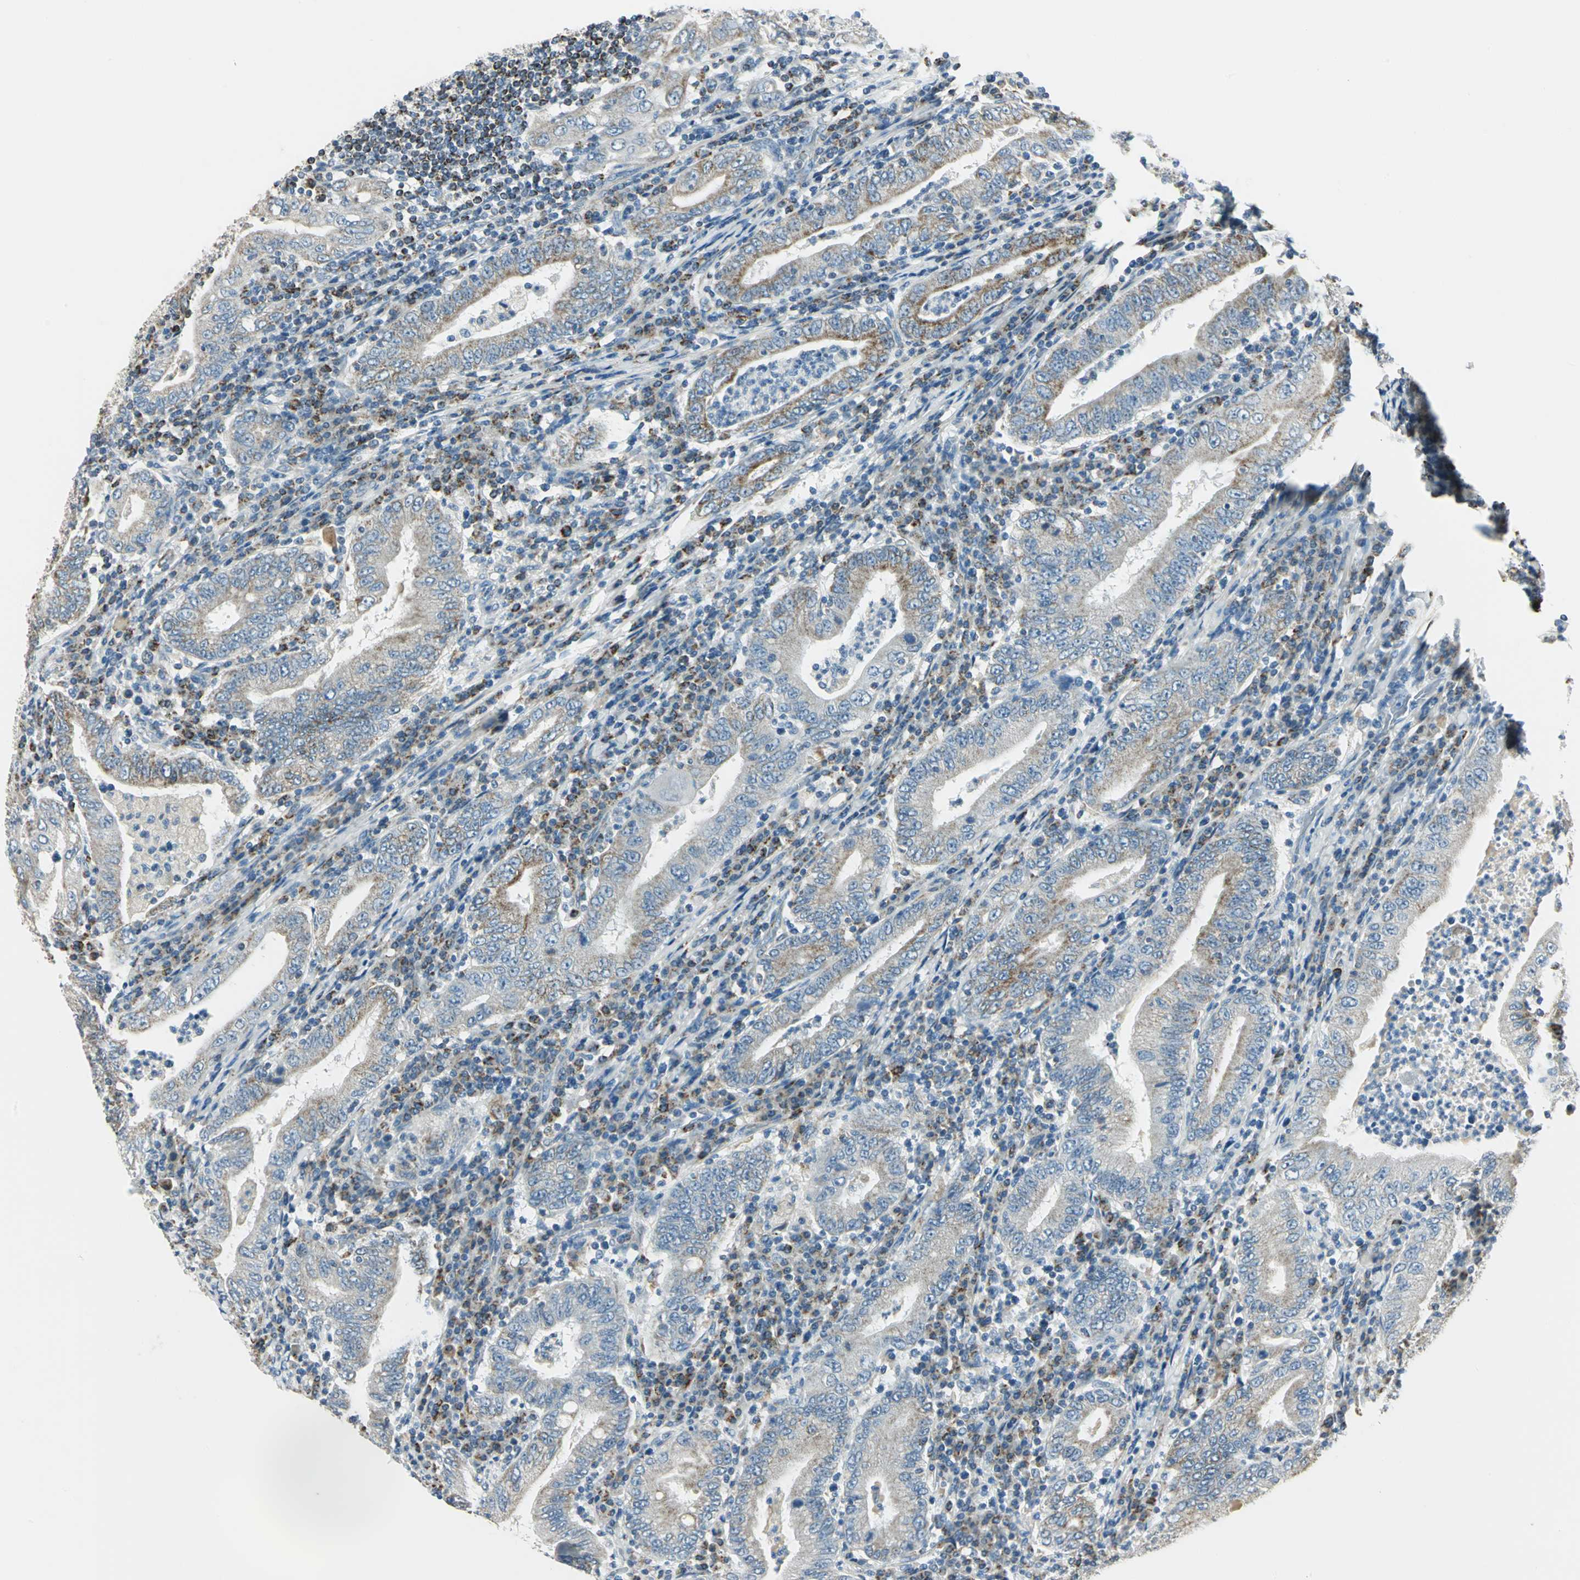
{"staining": {"intensity": "moderate", "quantity": "<25%", "location": "cytoplasmic/membranous"}, "tissue": "stomach cancer", "cell_type": "Tumor cells", "image_type": "cancer", "snomed": [{"axis": "morphology", "description": "Normal tissue, NOS"}, {"axis": "morphology", "description": "Adenocarcinoma, NOS"}, {"axis": "topography", "description": "Esophagus"}, {"axis": "topography", "description": "Stomach, upper"}, {"axis": "topography", "description": "Peripheral nerve tissue"}], "caption": "Protein staining of stomach cancer tissue shows moderate cytoplasmic/membranous positivity in approximately <25% of tumor cells.", "gene": "ACADM", "patient": {"sex": "male", "age": 62}}